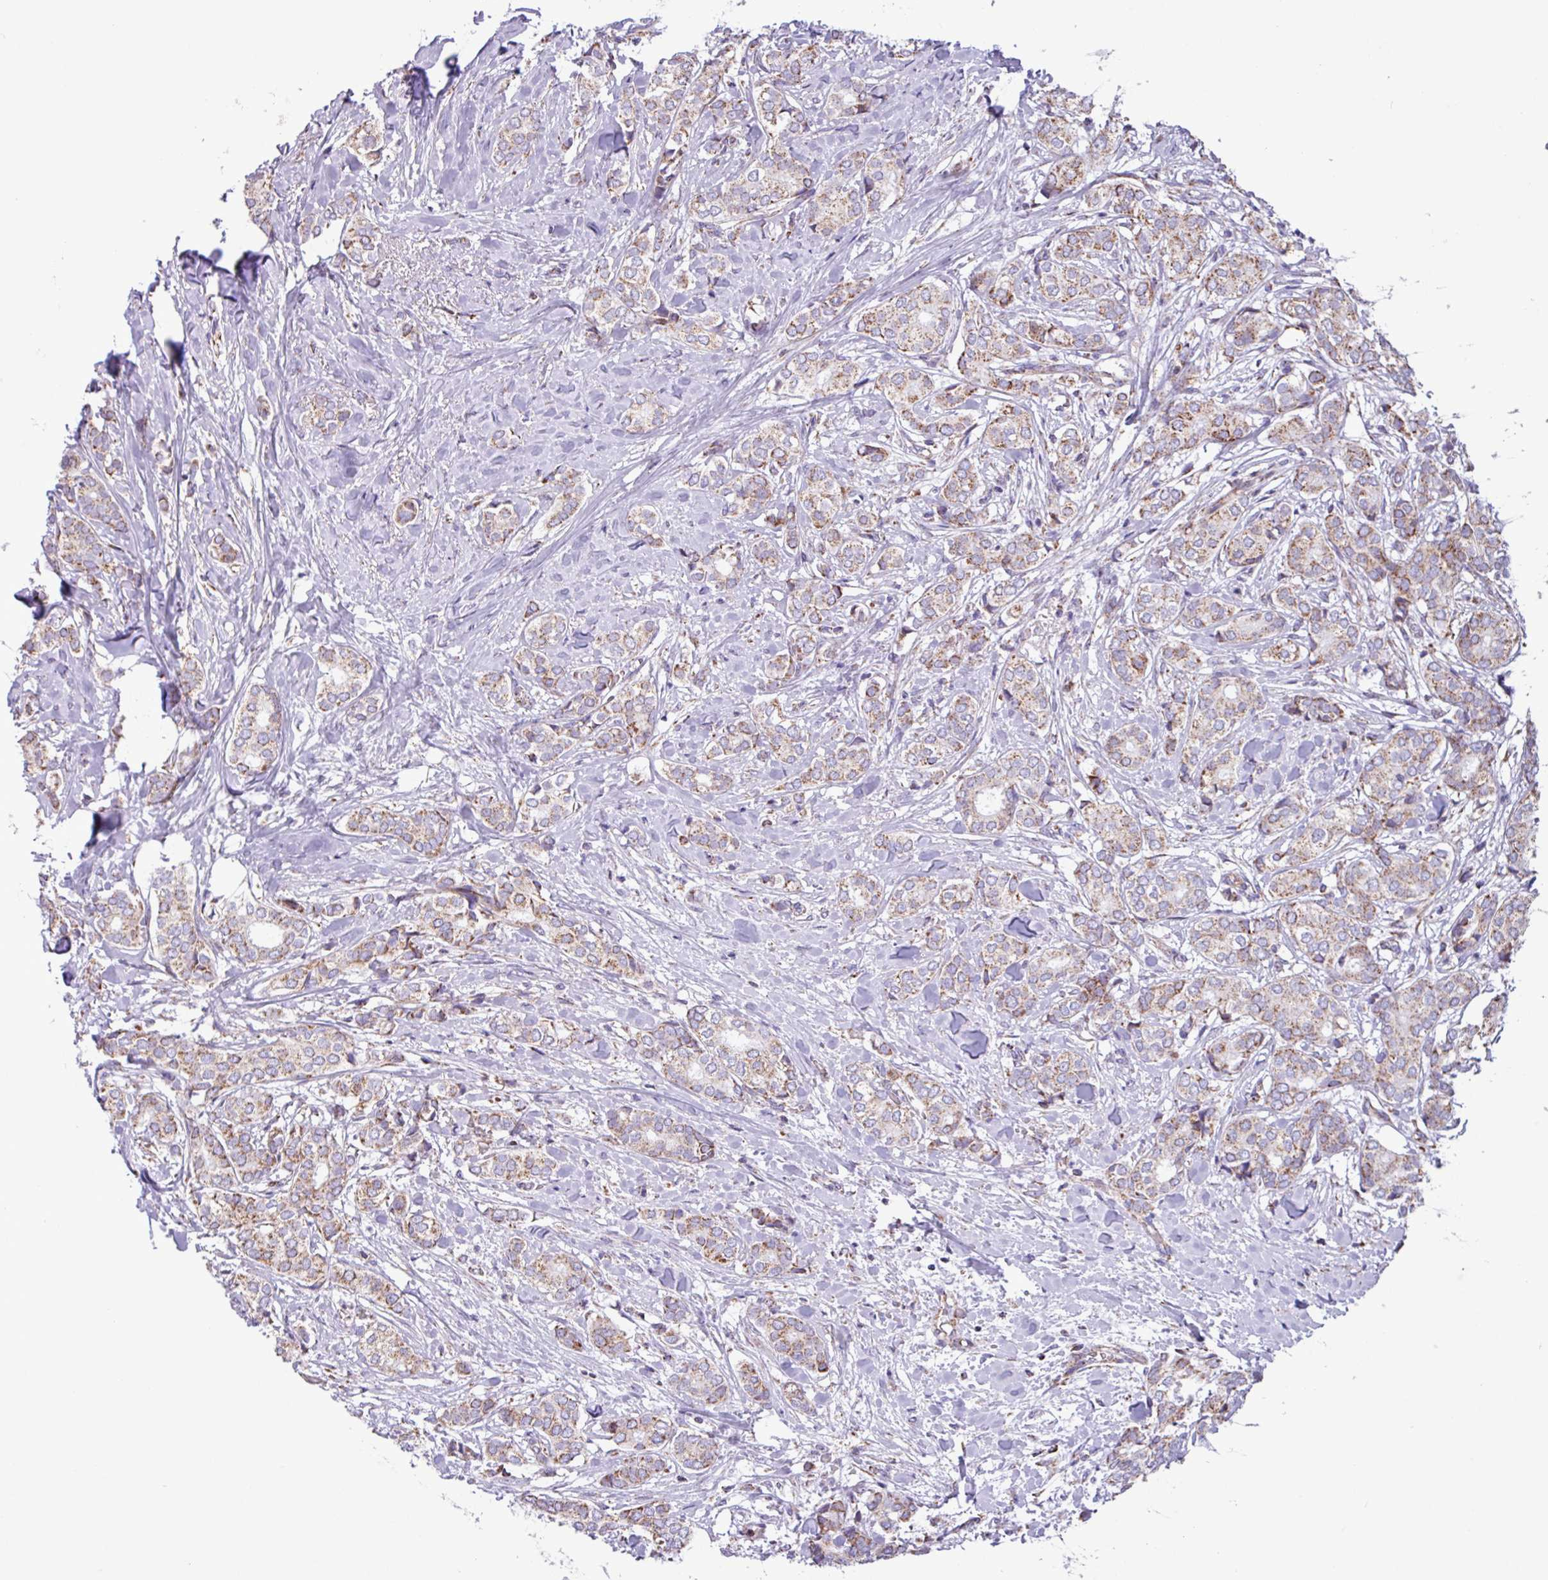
{"staining": {"intensity": "weak", "quantity": ">75%", "location": "cytoplasmic/membranous"}, "tissue": "breast cancer", "cell_type": "Tumor cells", "image_type": "cancer", "snomed": [{"axis": "morphology", "description": "Duct carcinoma"}, {"axis": "topography", "description": "Breast"}], "caption": "Breast intraductal carcinoma tissue reveals weak cytoplasmic/membranous expression in about >75% of tumor cells (IHC, brightfield microscopy, high magnification).", "gene": "RTL3", "patient": {"sex": "female", "age": 73}}